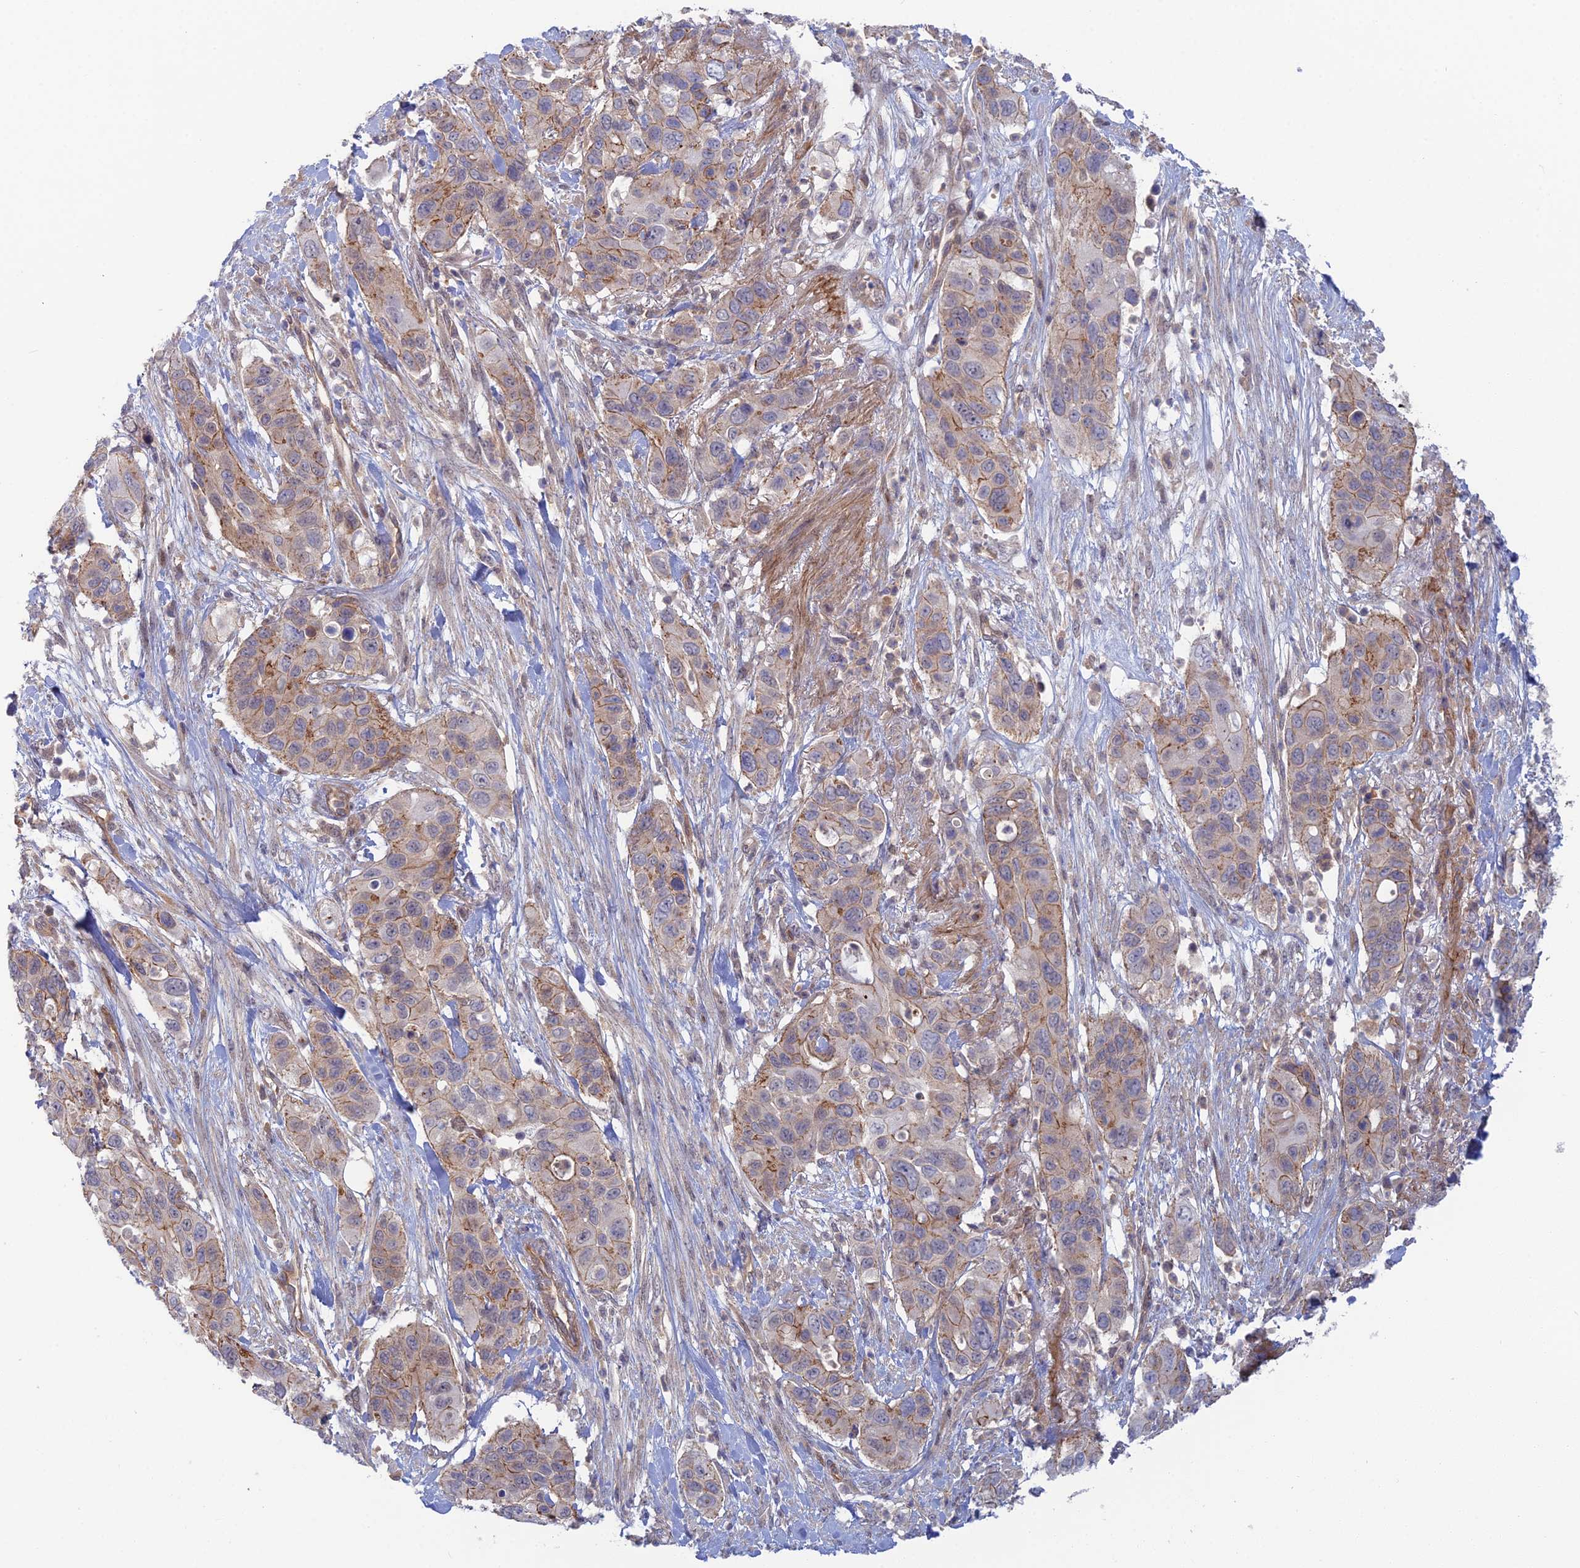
{"staining": {"intensity": "moderate", "quantity": "<25%", "location": "cytoplasmic/membranous"}, "tissue": "pancreatic cancer", "cell_type": "Tumor cells", "image_type": "cancer", "snomed": [{"axis": "morphology", "description": "Adenocarcinoma, NOS"}, {"axis": "topography", "description": "Pancreas"}], "caption": "Human adenocarcinoma (pancreatic) stained with a protein marker exhibits moderate staining in tumor cells.", "gene": "ABHD1", "patient": {"sex": "female", "age": 71}}